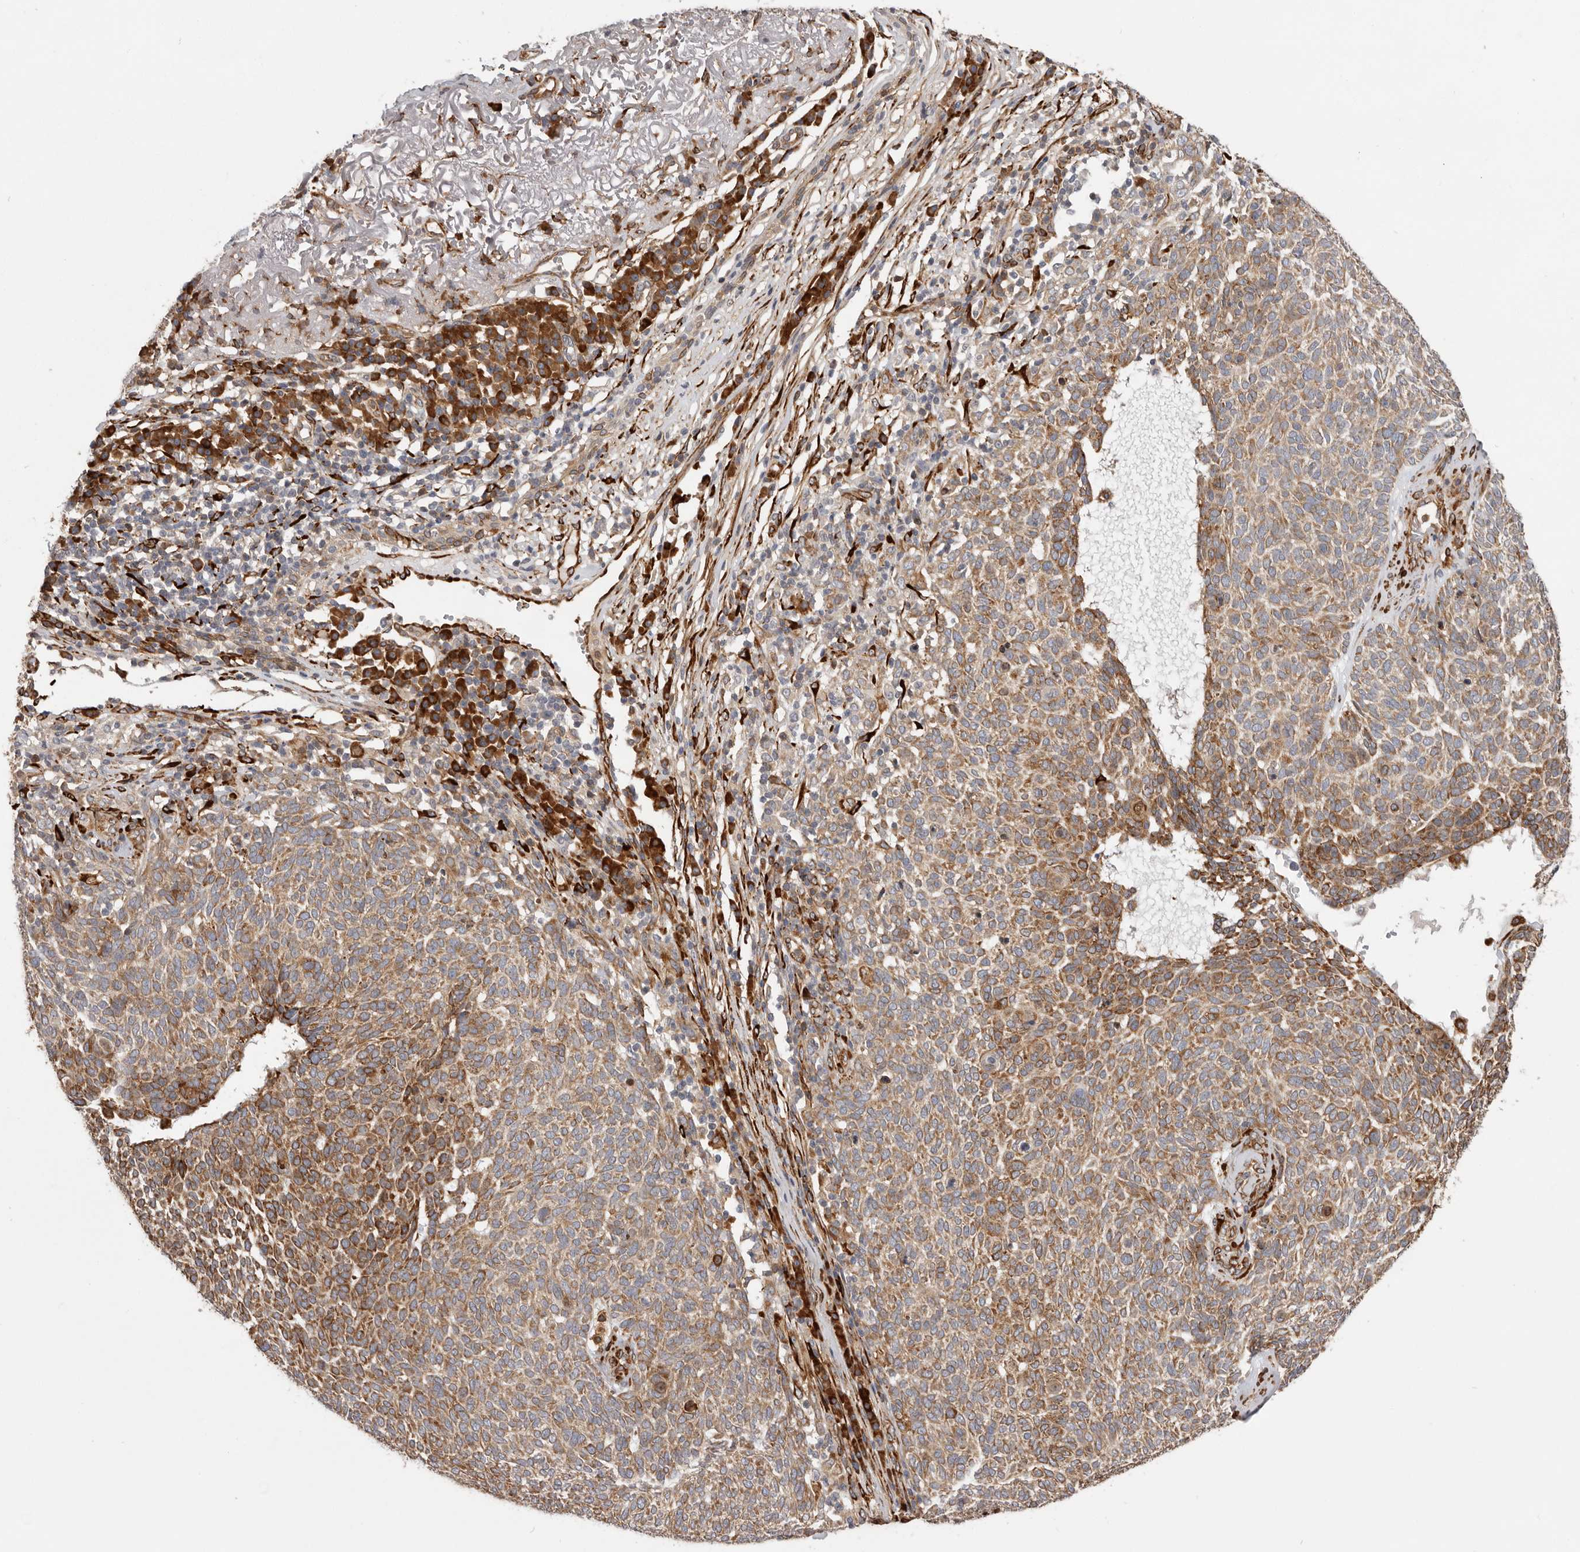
{"staining": {"intensity": "moderate", "quantity": ">75%", "location": "cytoplasmic/membranous"}, "tissue": "skin cancer", "cell_type": "Tumor cells", "image_type": "cancer", "snomed": [{"axis": "morphology", "description": "Squamous cell carcinoma, NOS"}, {"axis": "topography", "description": "Skin"}], "caption": "This is an image of IHC staining of squamous cell carcinoma (skin), which shows moderate staining in the cytoplasmic/membranous of tumor cells.", "gene": "WDTC1", "patient": {"sex": "female", "age": 90}}